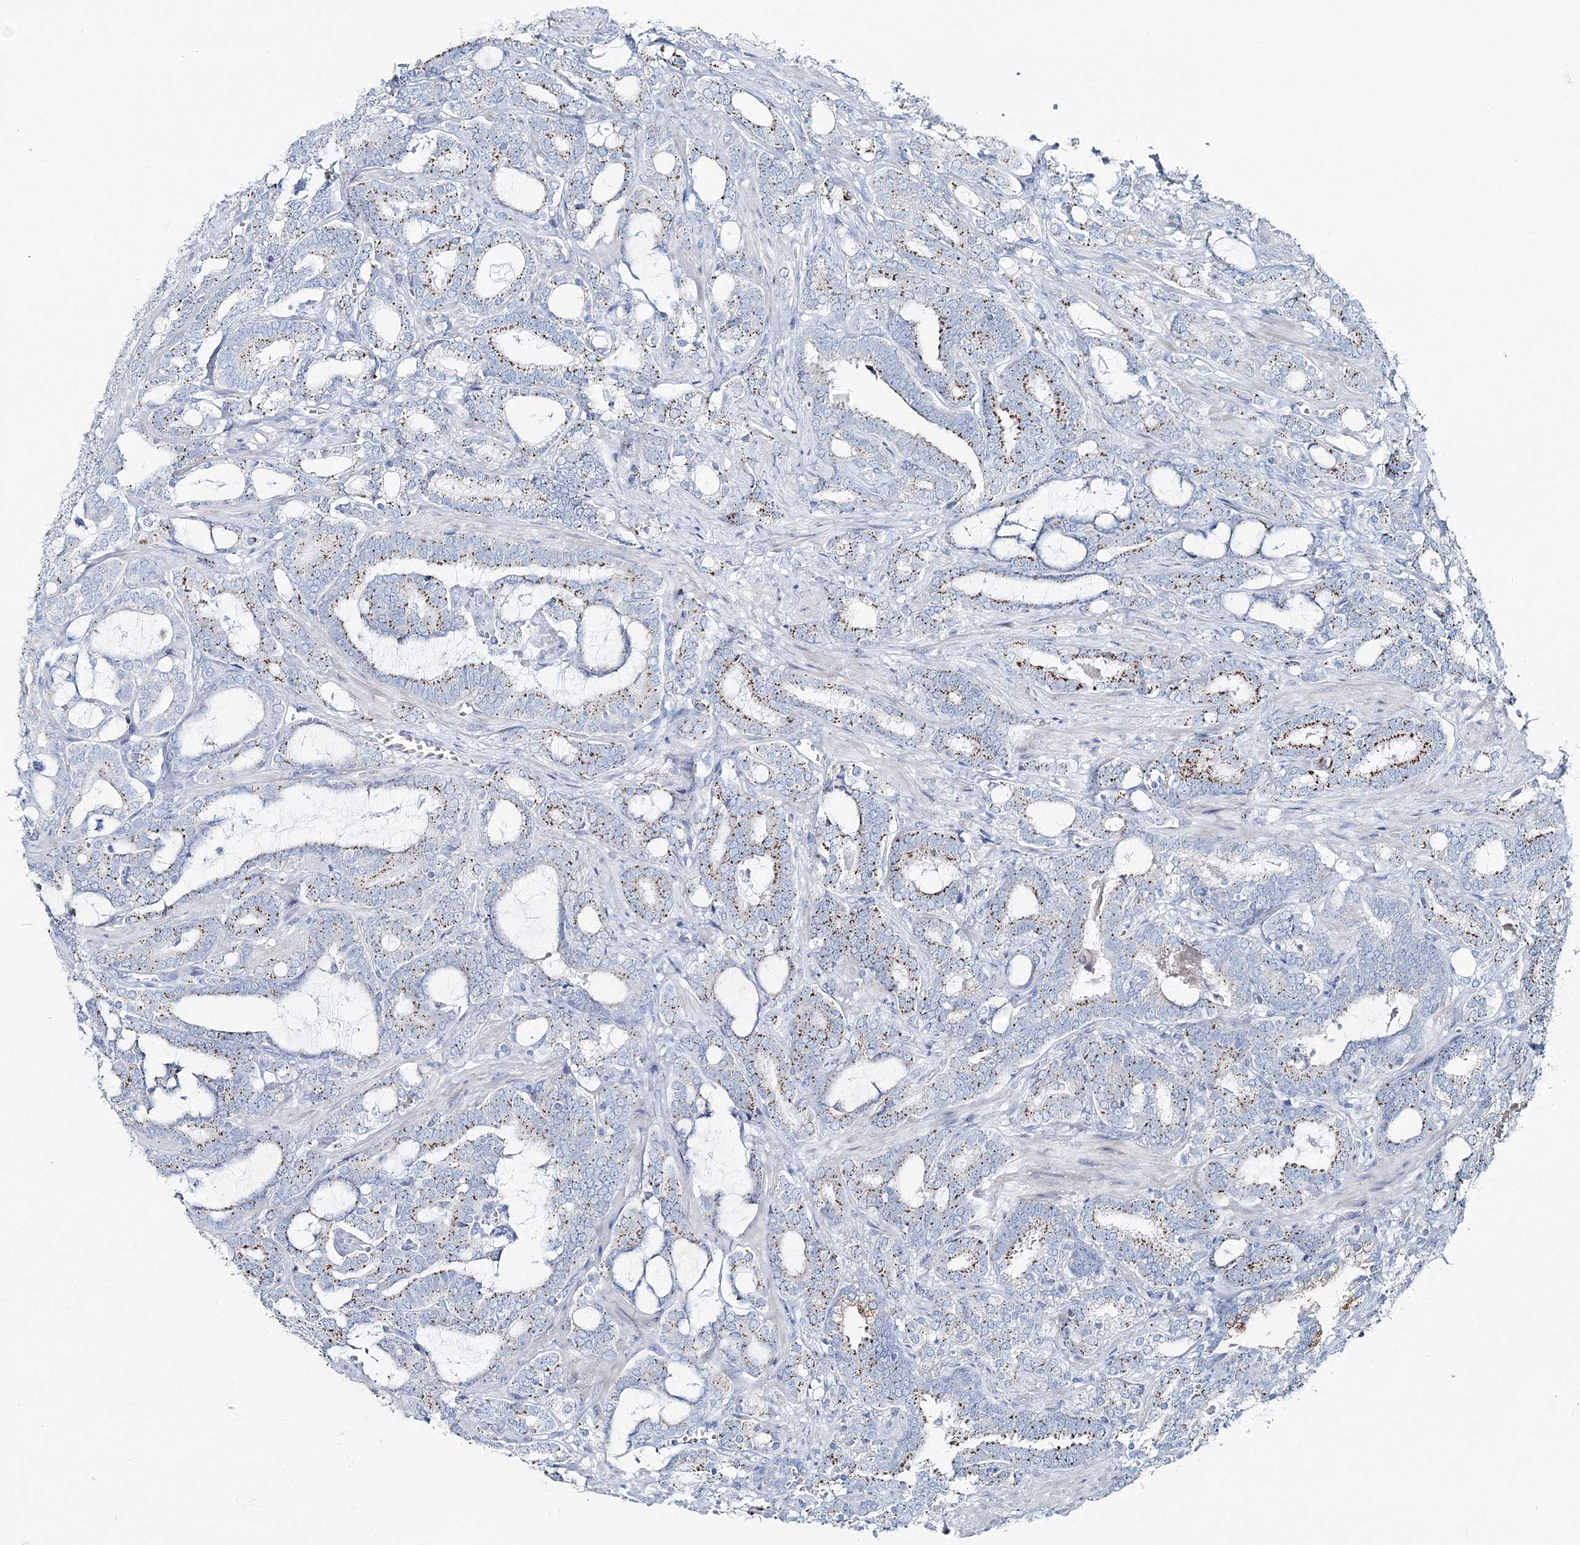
{"staining": {"intensity": "moderate", "quantity": "25%-75%", "location": "cytoplasmic/membranous"}, "tissue": "prostate cancer", "cell_type": "Tumor cells", "image_type": "cancer", "snomed": [{"axis": "morphology", "description": "Adenocarcinoma, High grade"}, {"axis": "topography", "description": "Prostate and seminal vesicle, NOS"}], "caption": "IHC (DAB) staining of adenocarcinoma (high-grade) (prostate) exhibits moderate cytoplasmic/membranous protein expression in approximately 25%-75% of tumor cells.", "gene": "GABARAPL2", "patient": {"sex": "male", "age": 67}}